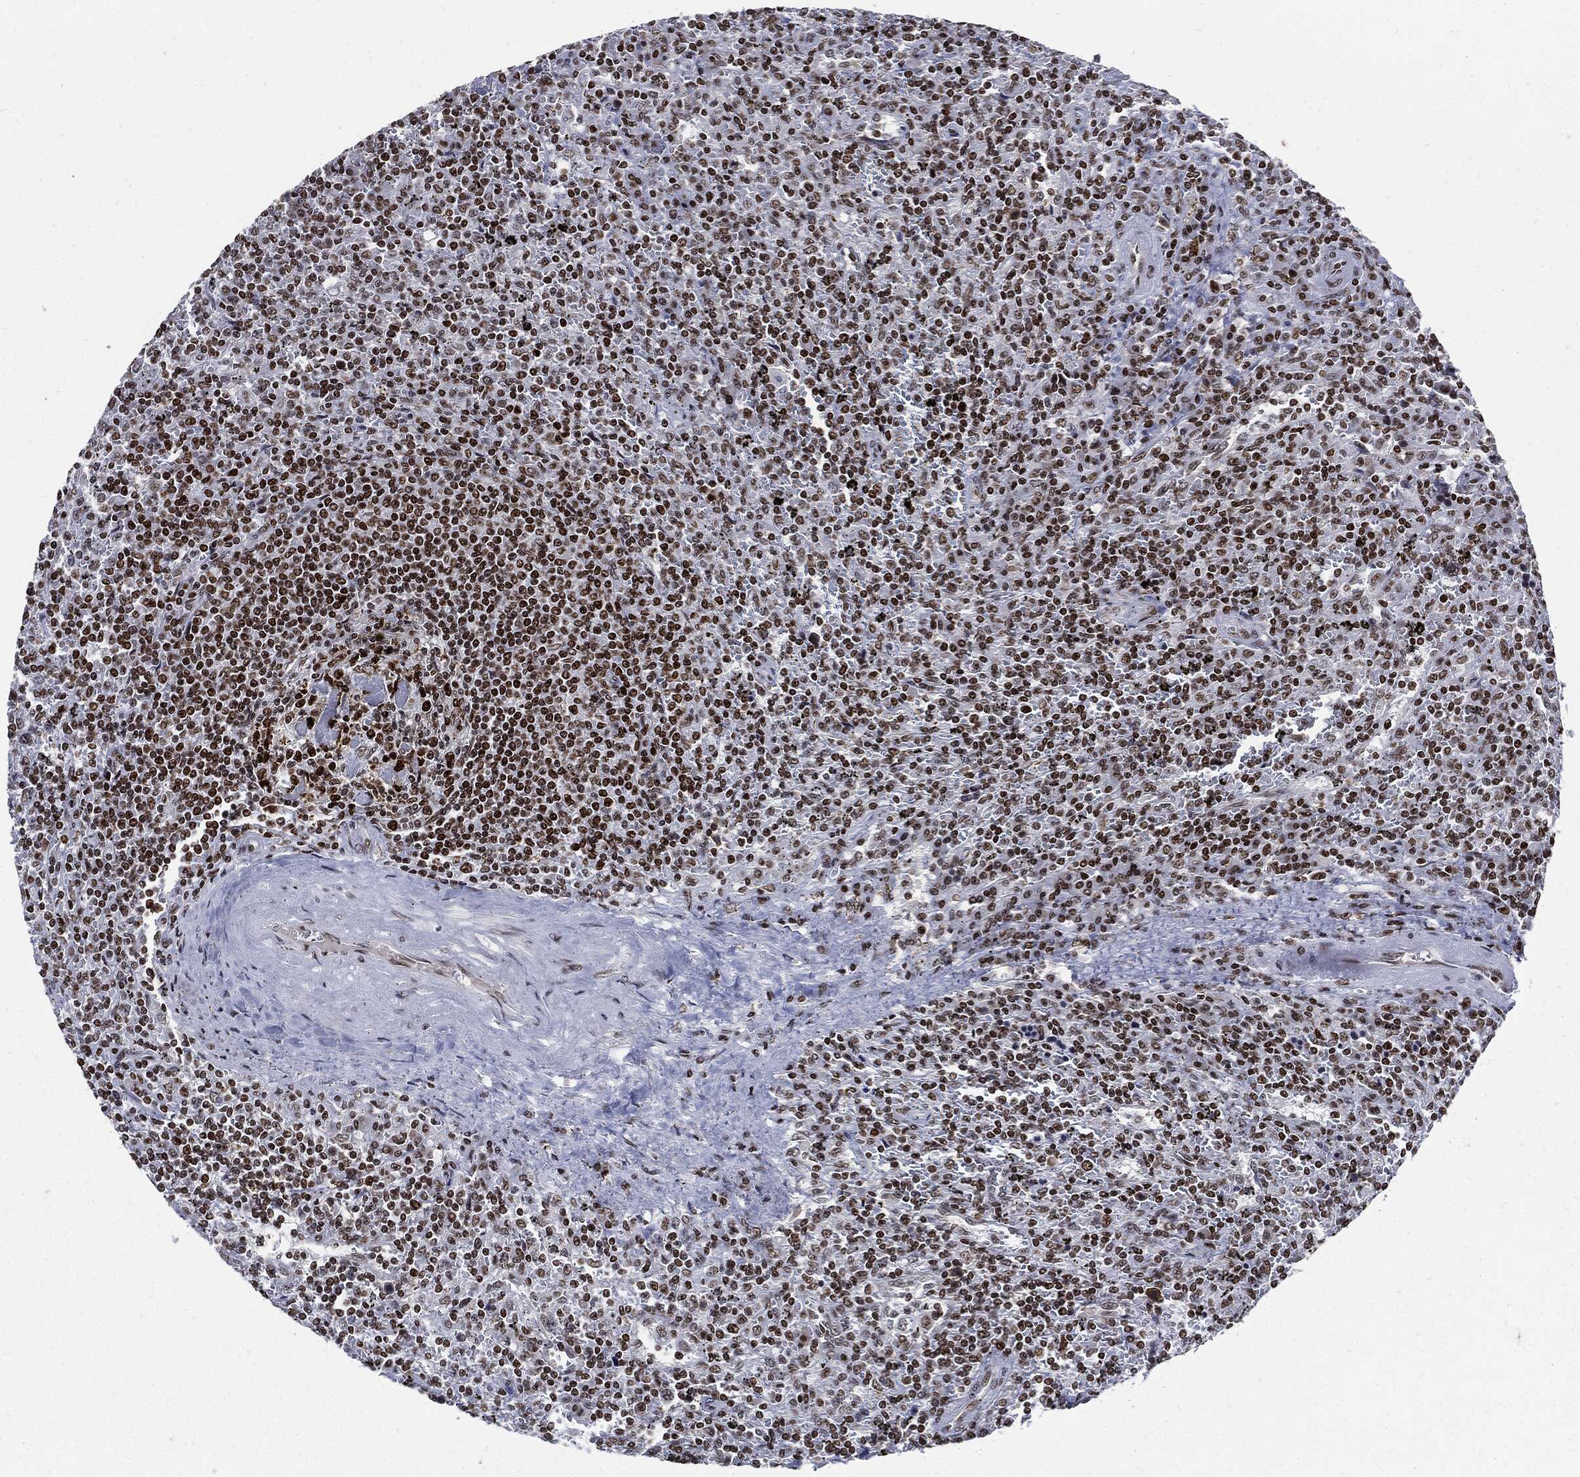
{"staining": {"intensity": "strong", "quantity": ">75%", "location": "nuclear"}, "tissue": "lymphoma", "cell_type": "Tumor cells", "image_type": "cancer", "snomed": [{"axis": "morphology", "description": "Malignant lymphoma, non-Hodgkin's type, Low grade"}, {"axis": "topography", "description": "Spleen"}], "caption": "Protein analysis of lymphoma tissue reveals strong nuclear expression in approximately >75% of tumor cells.", "gene": "TERF2", "patient": {"sex": "male", "age": 62}}